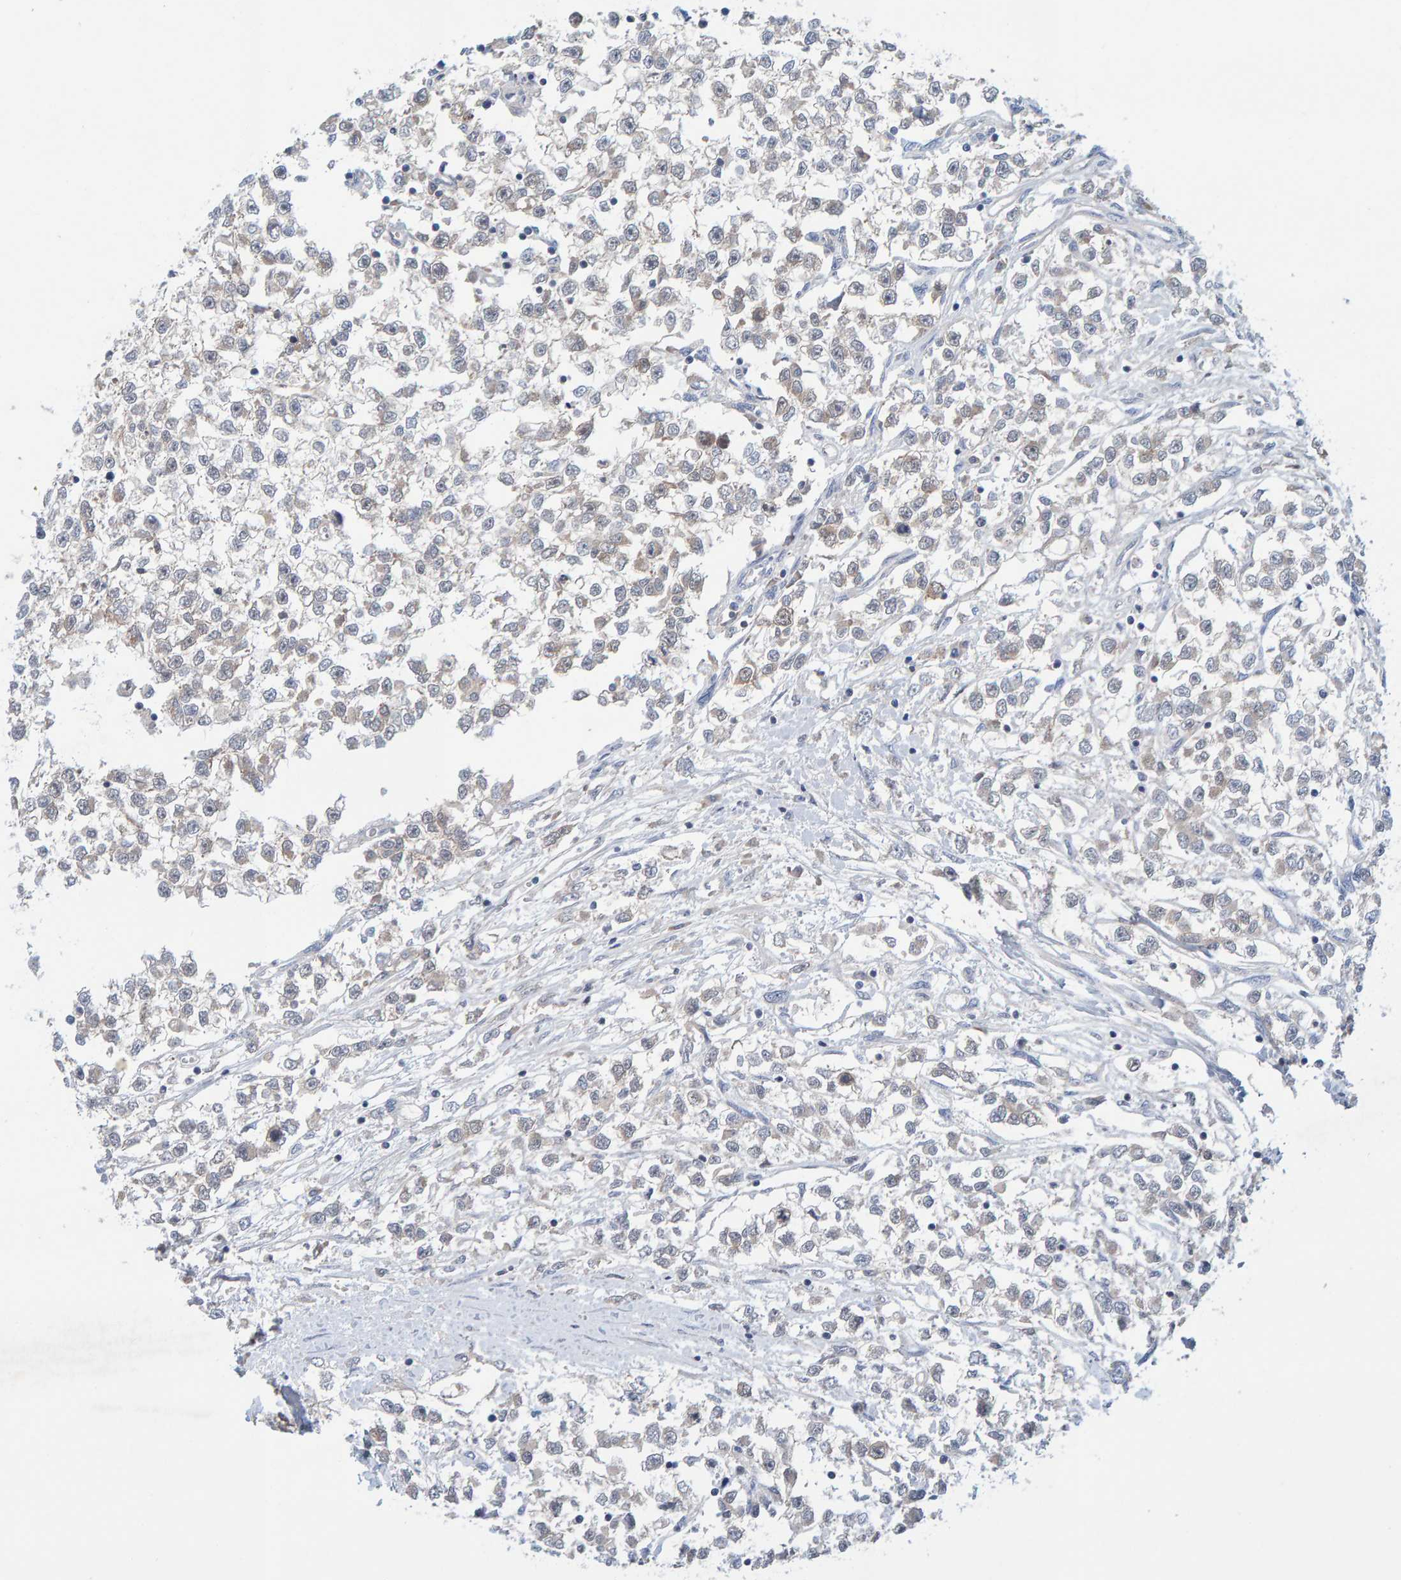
{"staining": {"intensity": "weak", "quantity": "<25%", "location": "cytoplasmic/membranous"}, "tissue": "testis cancer", "cell_type": "Tumor cells", "image_type": "cancer", "snomed": [{"axis": "morphology", "description": "Seminoma, NOS"}, {"axis": "morphology", "description": "Carcinoma, Embryonal, NOS"}, {"axis": "topography", "description": "Testis"}], "caption": "The immunohistochemistry (IHC) image has no significant expression in tumor cells of testis seminoma tissue.", "gene": "TATDN1", "patient": {"sex": "male", "age": 51}}